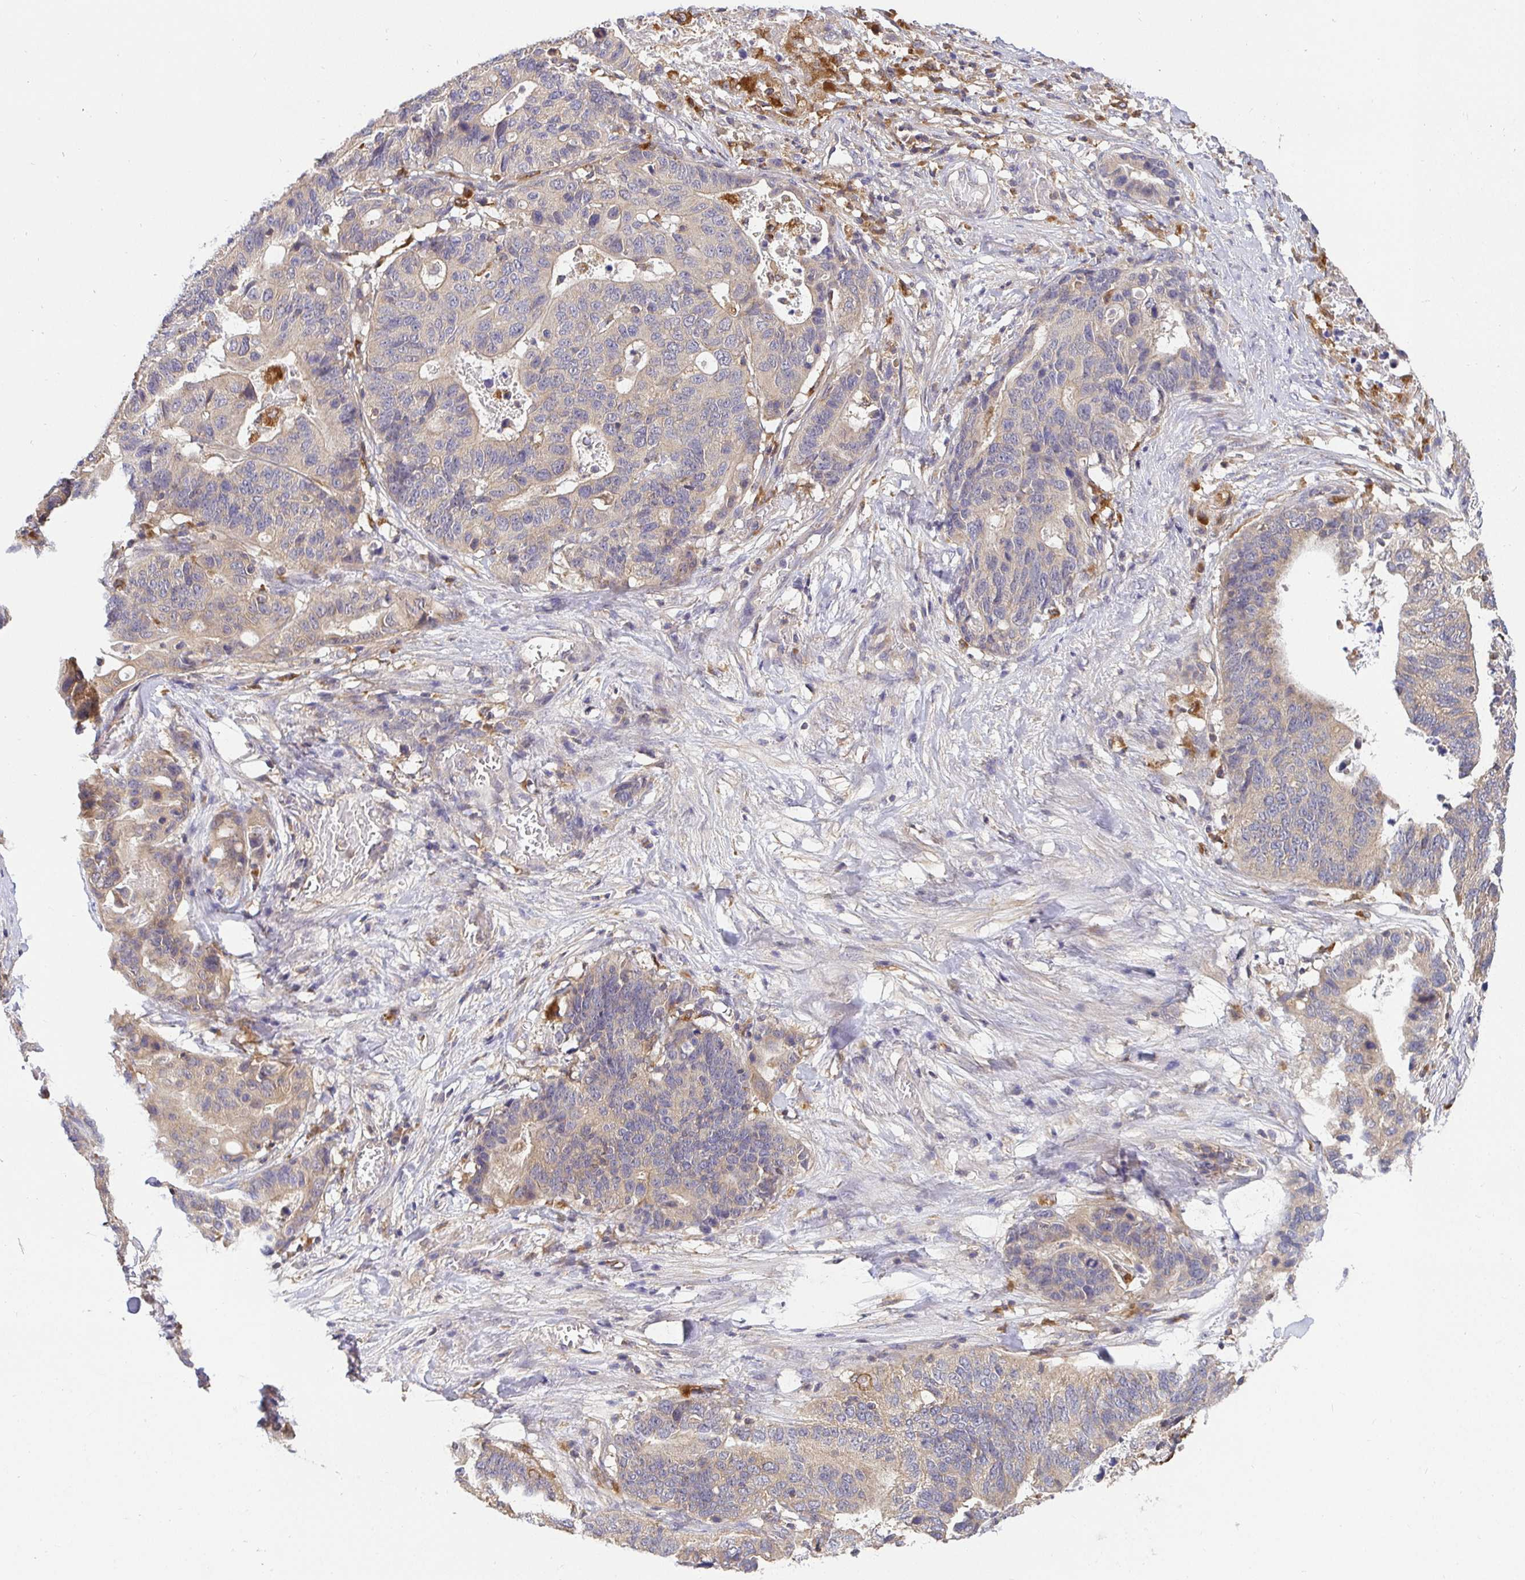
{"staining": {"intensity": "weak", "quantity": "25%-75%", "location": "cytoplasmic/membranous"}, "tissue": "stomach cancer", "cell_type": "Tumor cells", "image_type": "cancer", "snomed": [{"axis": "morphology", "description": "Adenocarcinoma, NOS"}, {"axis": "topography", "description": "Stomach, upper"}], "caption": "IHC of stomach adenocarcinoma shows low levels of weak cytoplasmic/membranous positivity in about 25%-75% of tumor cells. (IHC, brightfield microscopy, high magnification).", "gene": "ATP6V1F", "patient": {"sex": "female", "age": 67}}